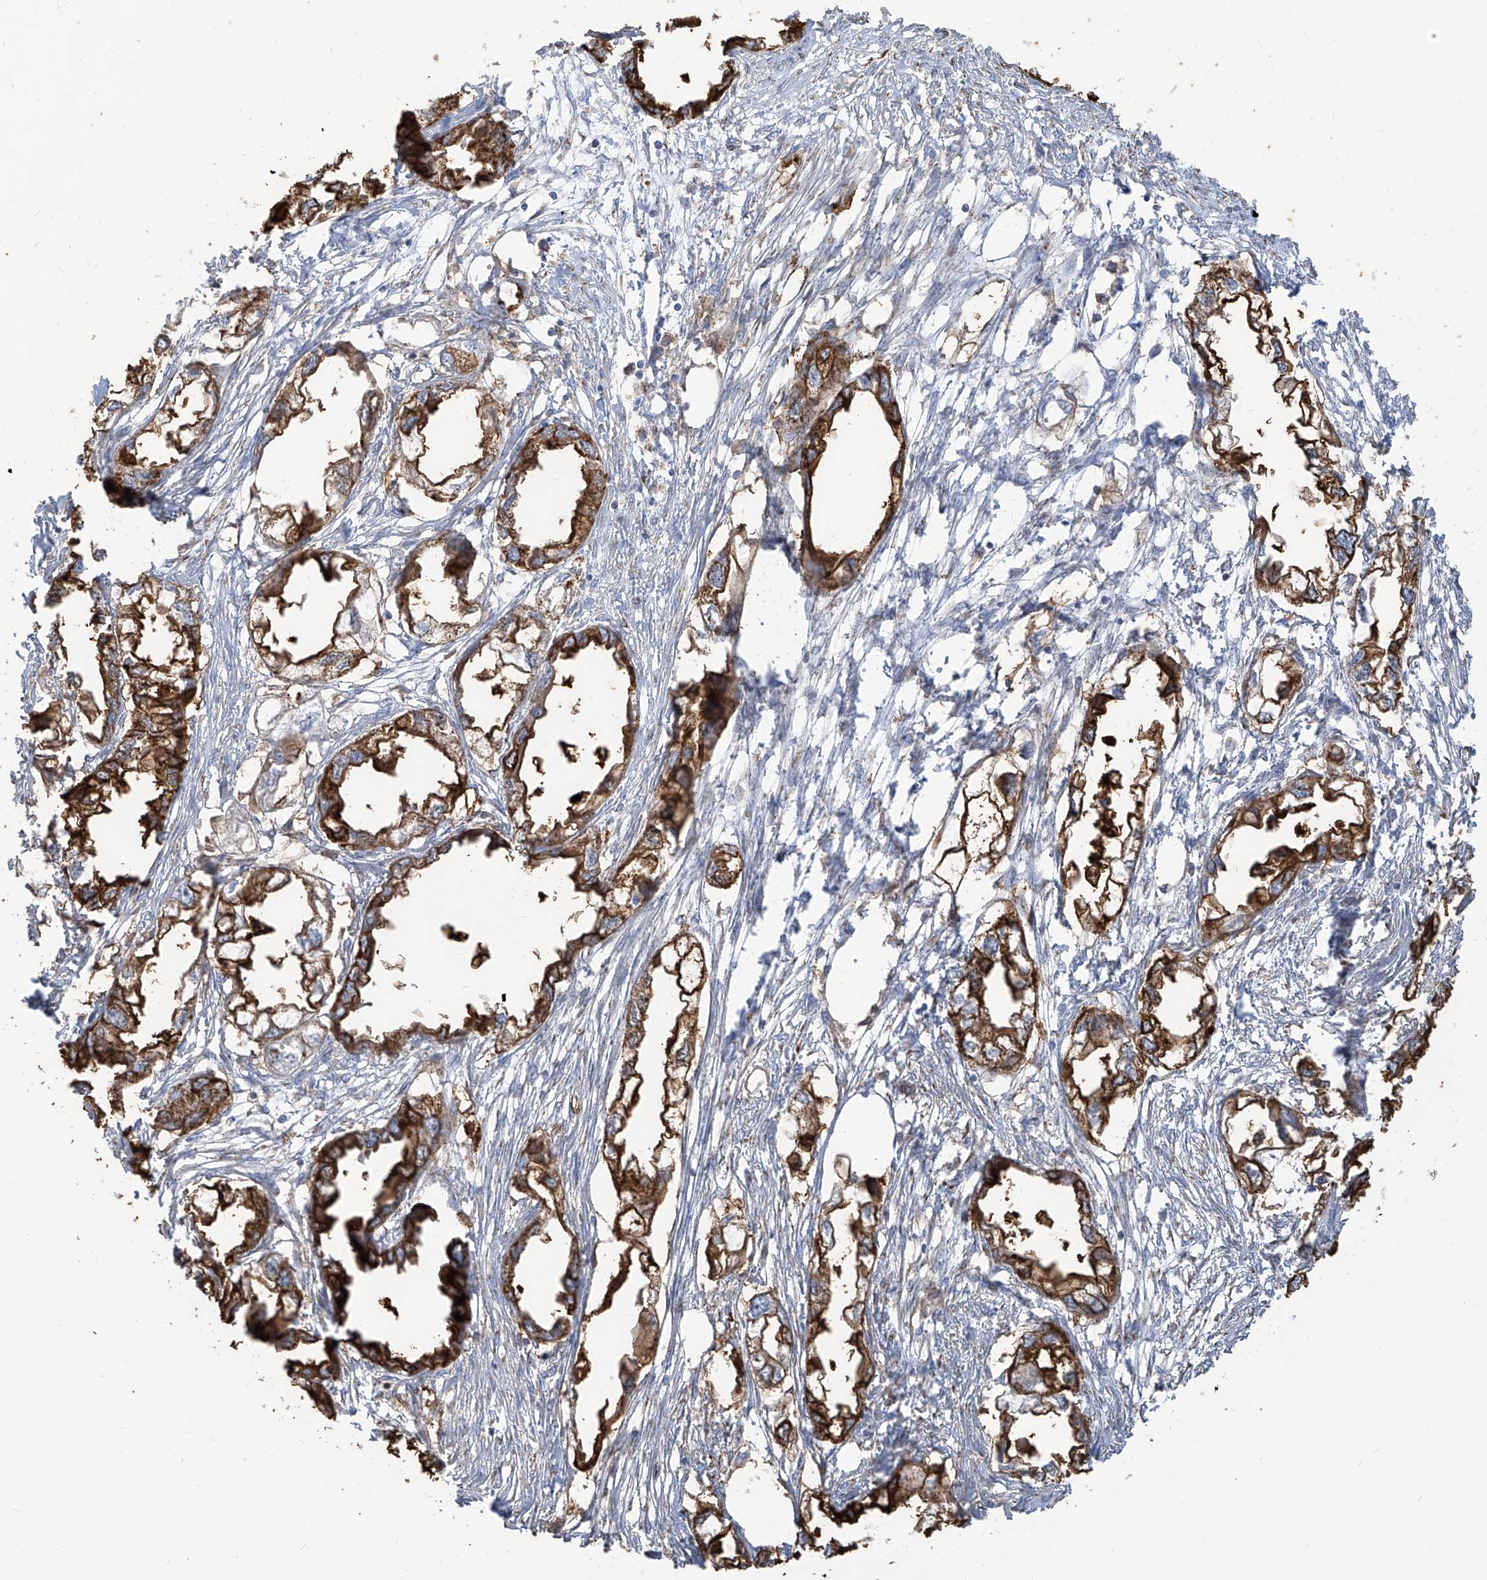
{"staining": {"intensity": "strong", "quantity": "25%-75%", "location": "cytoplasmic/membranous"}, "tissue": "endometrial cancer", "cell_type": "Tumor cells", "image_type": "cancer", "snomed": [{"axis": "morphology", "description": "Adenocarcinoma, NOS"}, {"axis": "morphology", "description": "Adenocarcinoma, metastatic, NOS"}, {"axis": "topography", "description": "Adipose tissue"}, {"axis": "topography", "description": "Endometrium"}], "caption": "Immunohistochemistry (IHC) of human endometrial adenocarcinoma displays high levels of strong cytoplasmic/membranous positivity in approximately 25%-75% of tumor cells.", "gene": "ZGRF1", "patient": {"sex": "female", "age": 67}}